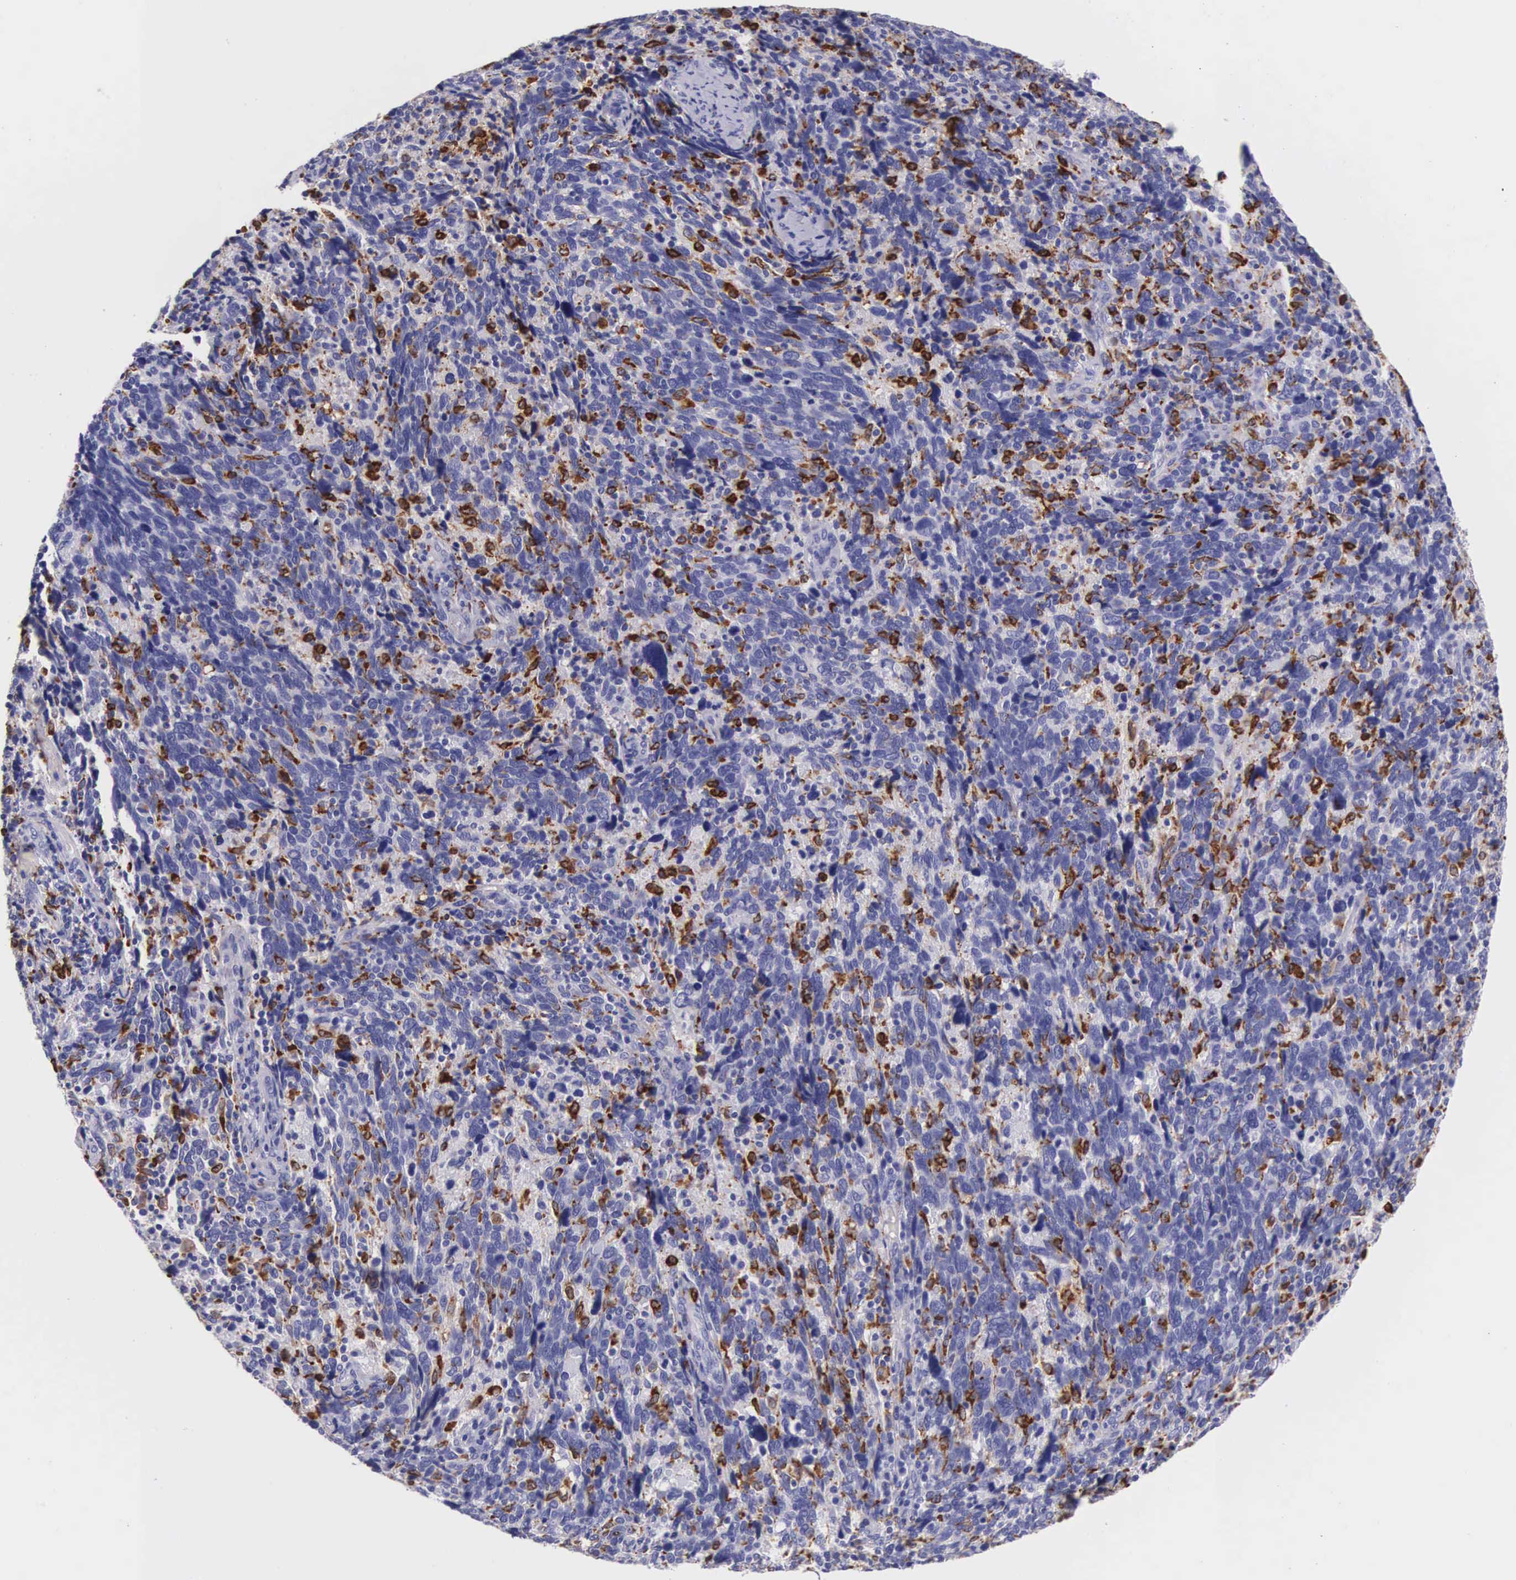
{"staining": {"intensity": "negative", "quantity": "none", "location": "none"}, "tissue": "cervical cancer", "cell_type": "Tumor cells", "image_type": "cancer", "snomed": [{"axis": "morphology", "description": "Squamous cell carcinoma, NOS"}, {"axis": "topography", "description": "Cervix"}], "caption": "DAB (3,3'-diaminobenzidine) immunohistochemical staining of human cervical squamous cell carcinoma reveals no significant expression in tumor cells.", "gene": "FCN1", "patient": {"sex": "female", "age": 41}}